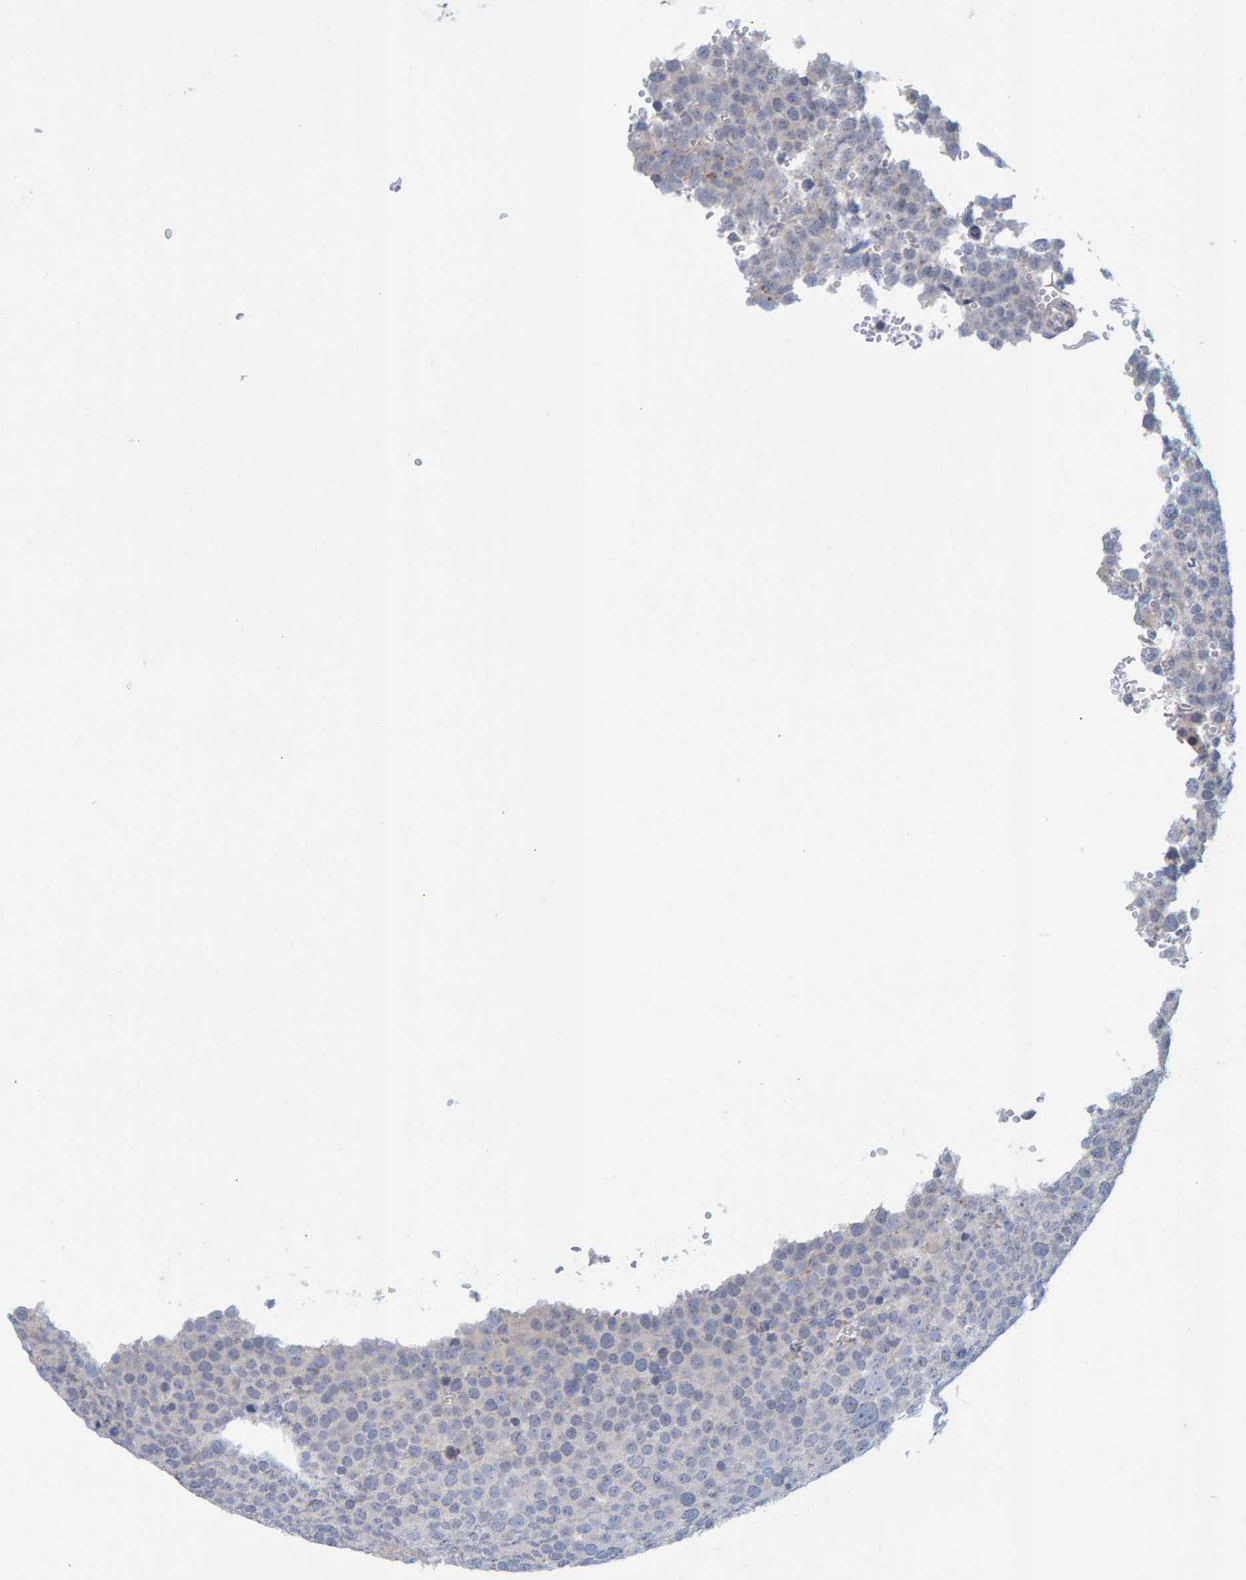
{"staining": {"intensity": "negative", "quantity": "none", "location": "none"}, "tissue": "testis cancer", "cell_type": "Tumor cells", "image_type": "cancer", "snomed": [{"axis": "morphology", "description": "Seminoma, NOS"}, {"axis": "topography", "description": "Testis"}], "caption": "This is an immunohistochemistry image of human testis seminoma. There is no expression in tumor cells.", "gene": "ZC3H3", "patient": {"sex": "male", "age": 71}}